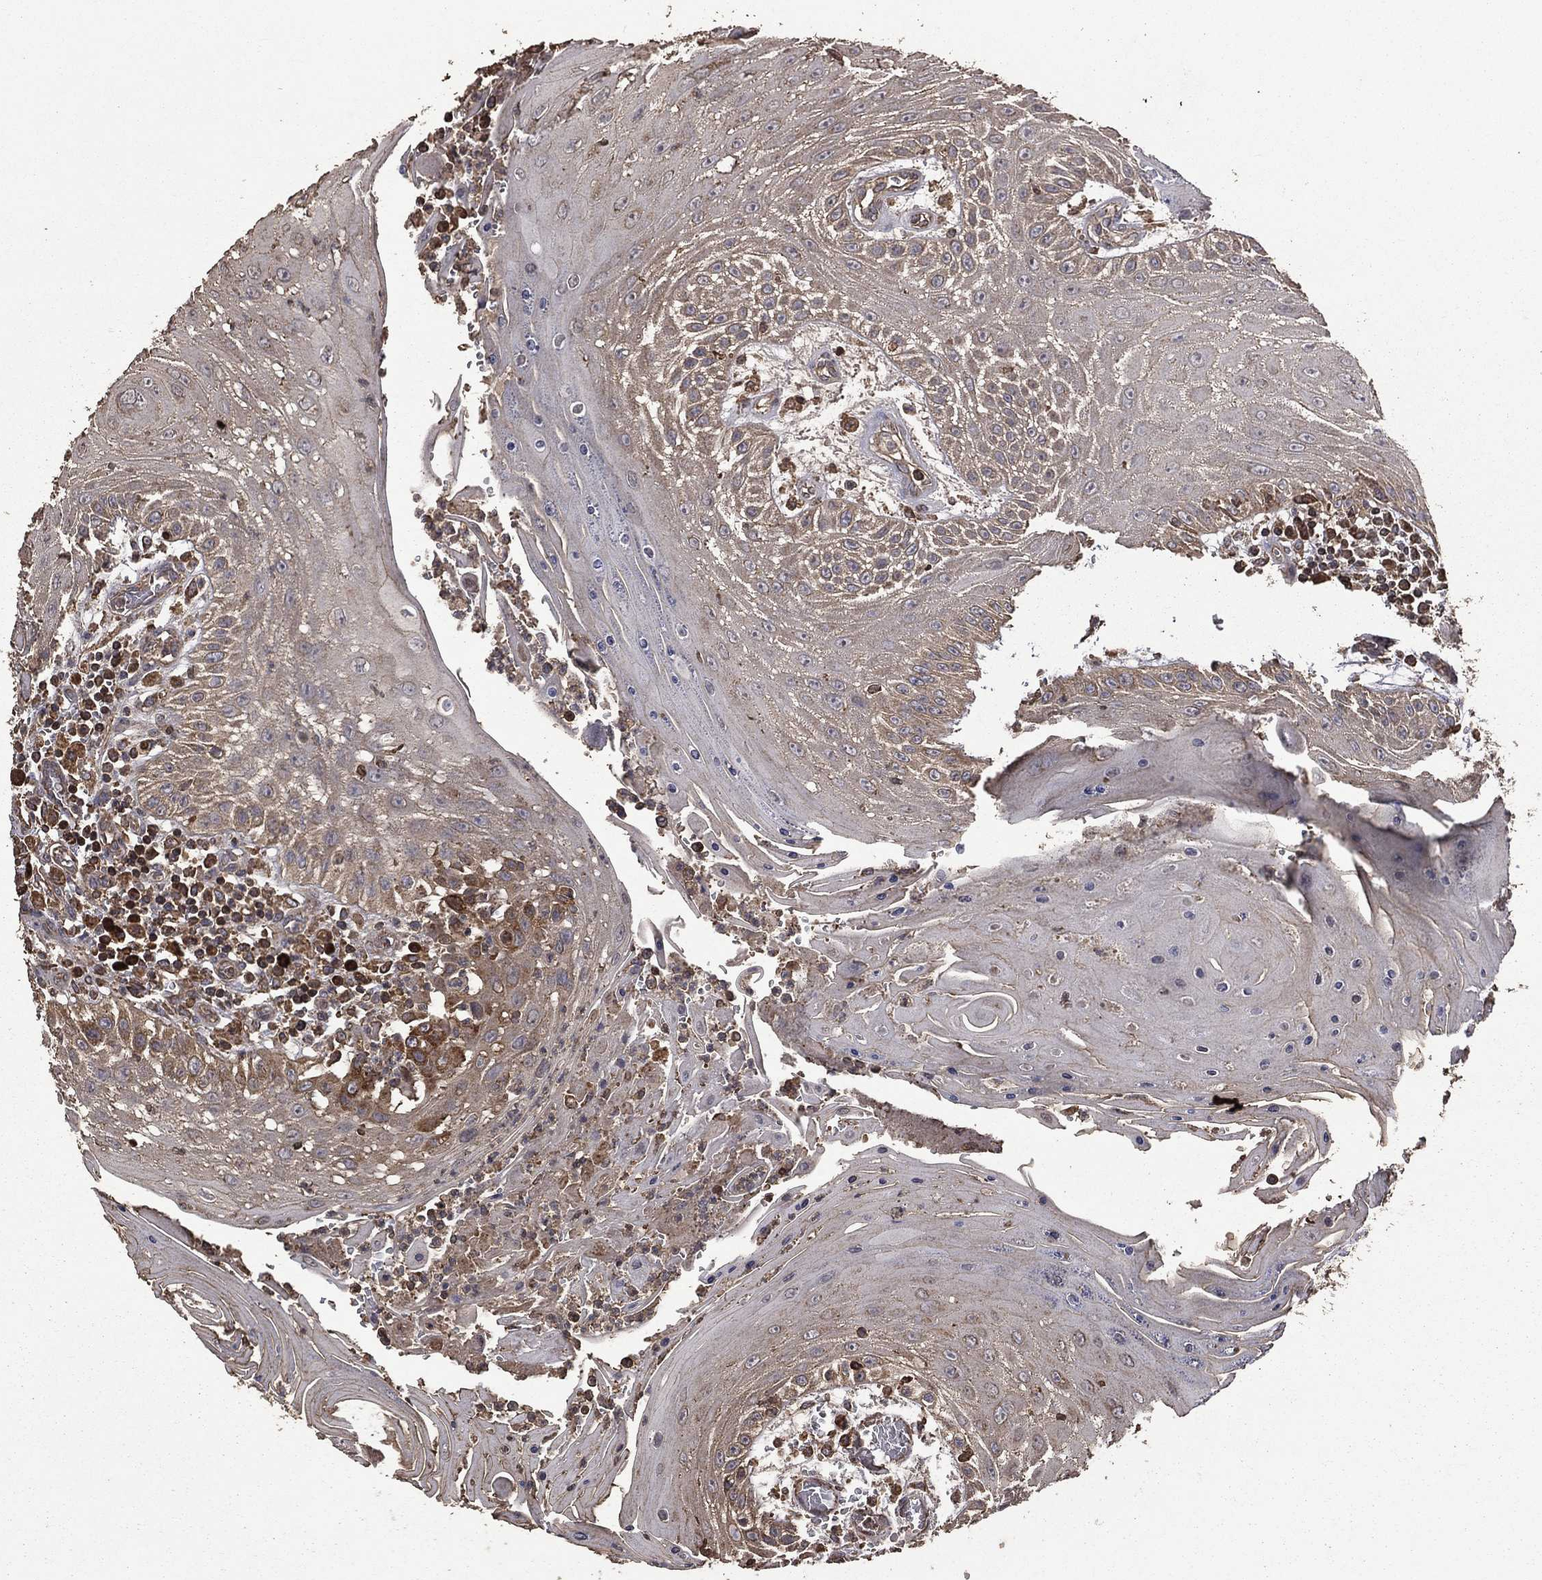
{"staining": {"intensity": "moderate", "quantity": "<25%", "location": "cytoplasmic/membranous"}, "tissue": "head and neck cancer", "cell_type": "Tumor cells", "image_type": "cancer", "snomed": [{"axis": "morphology", "description": "Squamous cell carcinoma, NOS"}, {"axis": "topography", "description": "Oral tissue"}, {"axis": "topography", "description": "Head-Neck"}], "caption": "Tumor cells demonstrate moderate cytoplasmic/membranous positivity in about <25% of cells in squamous cell carcinoma (head and neck). (DAB (3,3'-diaminobenzidine) = brown stain, brightfield microscopy at high magnification).", "gene": "METTL27", "patient": {"sex": "male", "age": 58}}